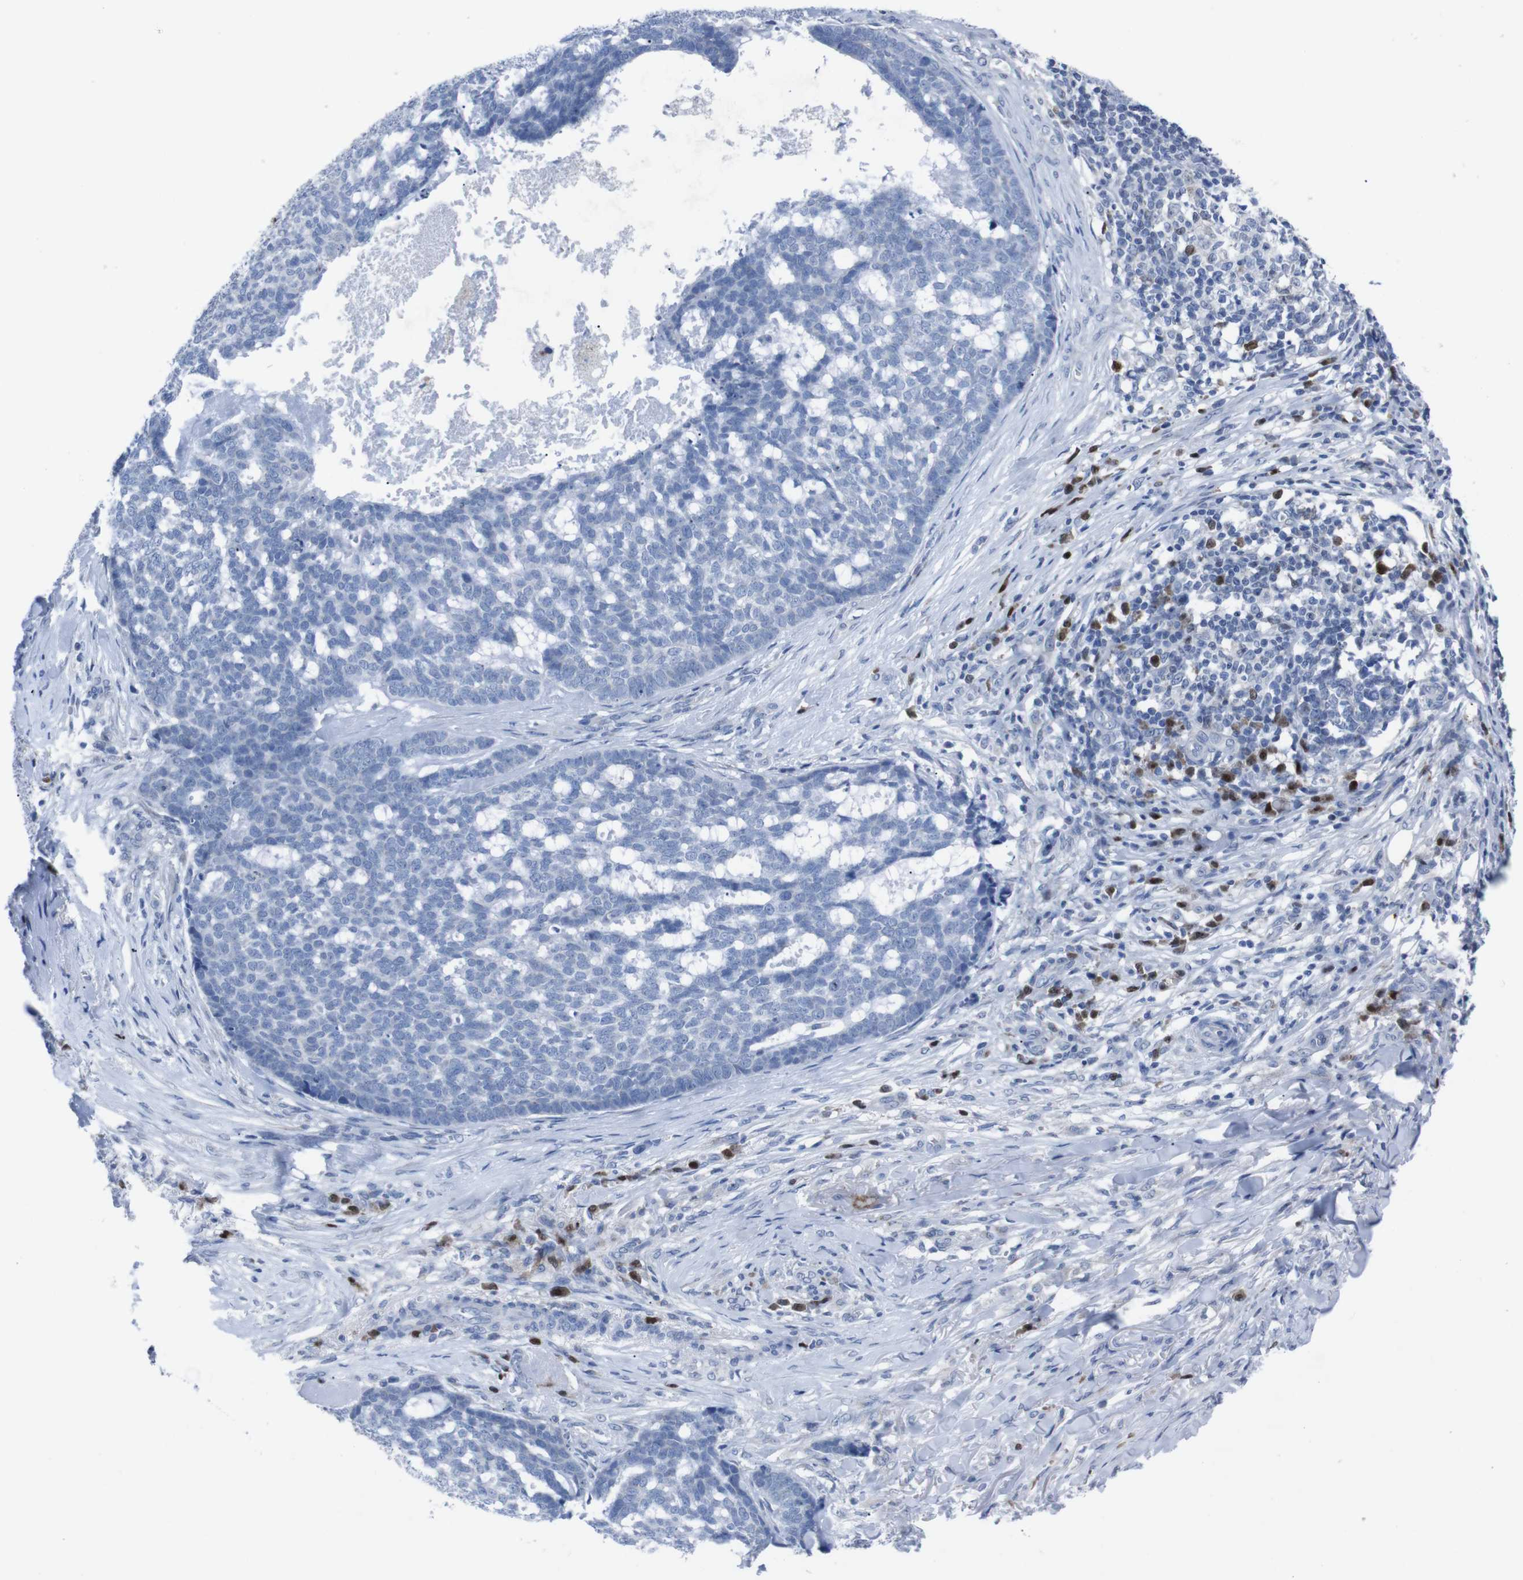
{"staining": {"intensity": "negative", "quantity": "none", "location": "none"}, "tissue": "skin cancer", "cell_type": "Tumor cells", "image_type": "cancer", "snomed": [{"axis": "morphology", "description": "Basal cell carcinoma"}, {"axis": "topography", "description": "Skin"}], "caption": "Tumor cells show no significant staining in basal cell carcinoma (skin).", "gene": "IRF4", "patient": {"sex": "male", "age": 84}}